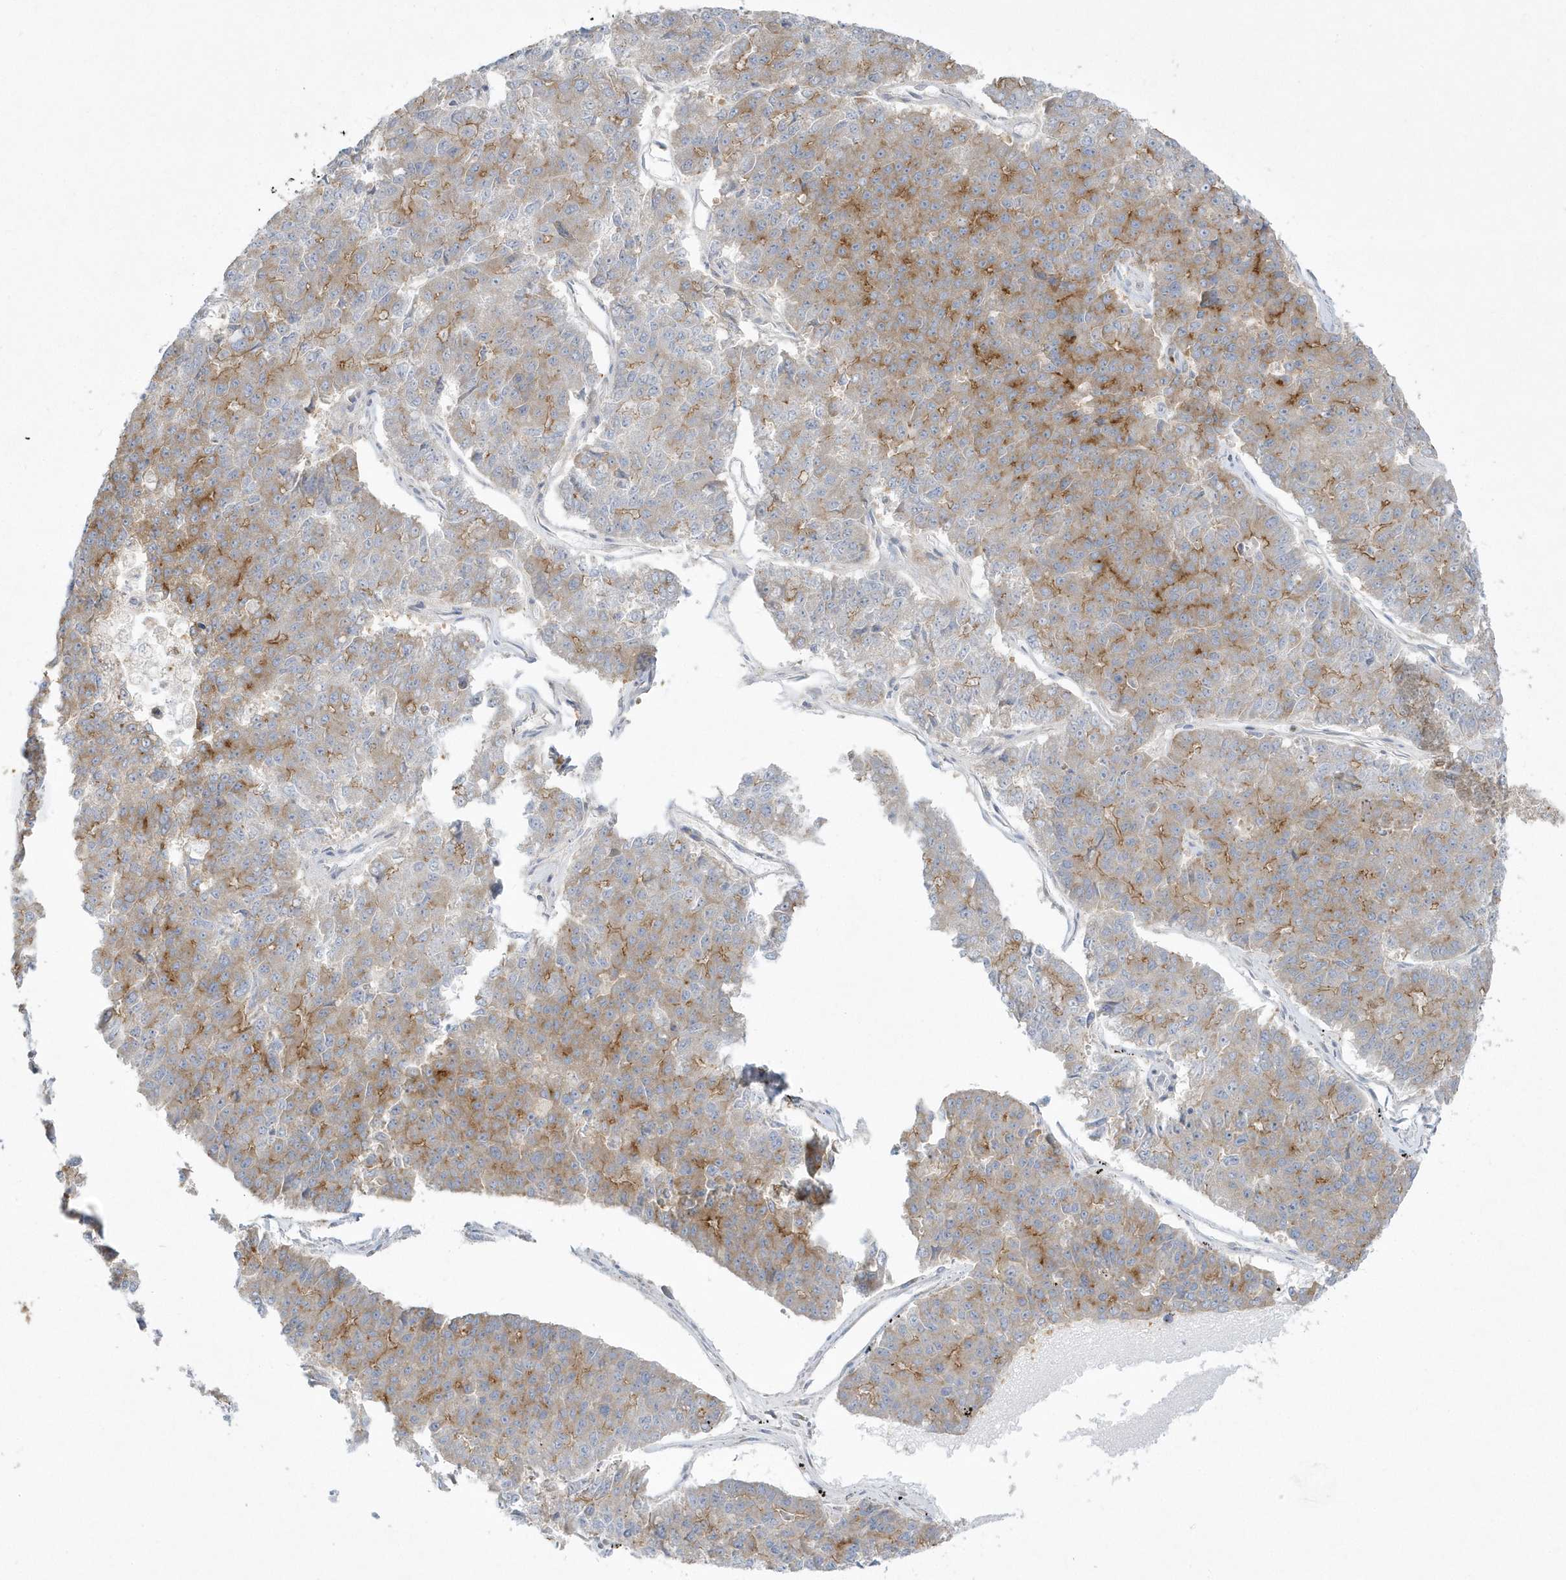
{"staining": {"intensity": "moderate", "quantity": "25%-75%", "location": "cytoplasmic/membranous"}, "tissue": "pancreatic cancer", "cell_type": "Tumor cells", "image_type": "cancer", "snomed": [{"axis": "morphology", "description": "Adenocarcinoma, NOS"}, {"axis": "topography", "description": "Pancreas"}], "caption": "Protein staining demonstrates moderate cytoplasmic/membranous staining in about 25%-75% of tumor cells in adenocarcinoma (pancreatic). (DAB (3,3'-diaminobenzidine) IHC with brightfield microscopy, high magnification).", "gene": "DNAJC18", "patient": {"sex": "male", "age": 50}}